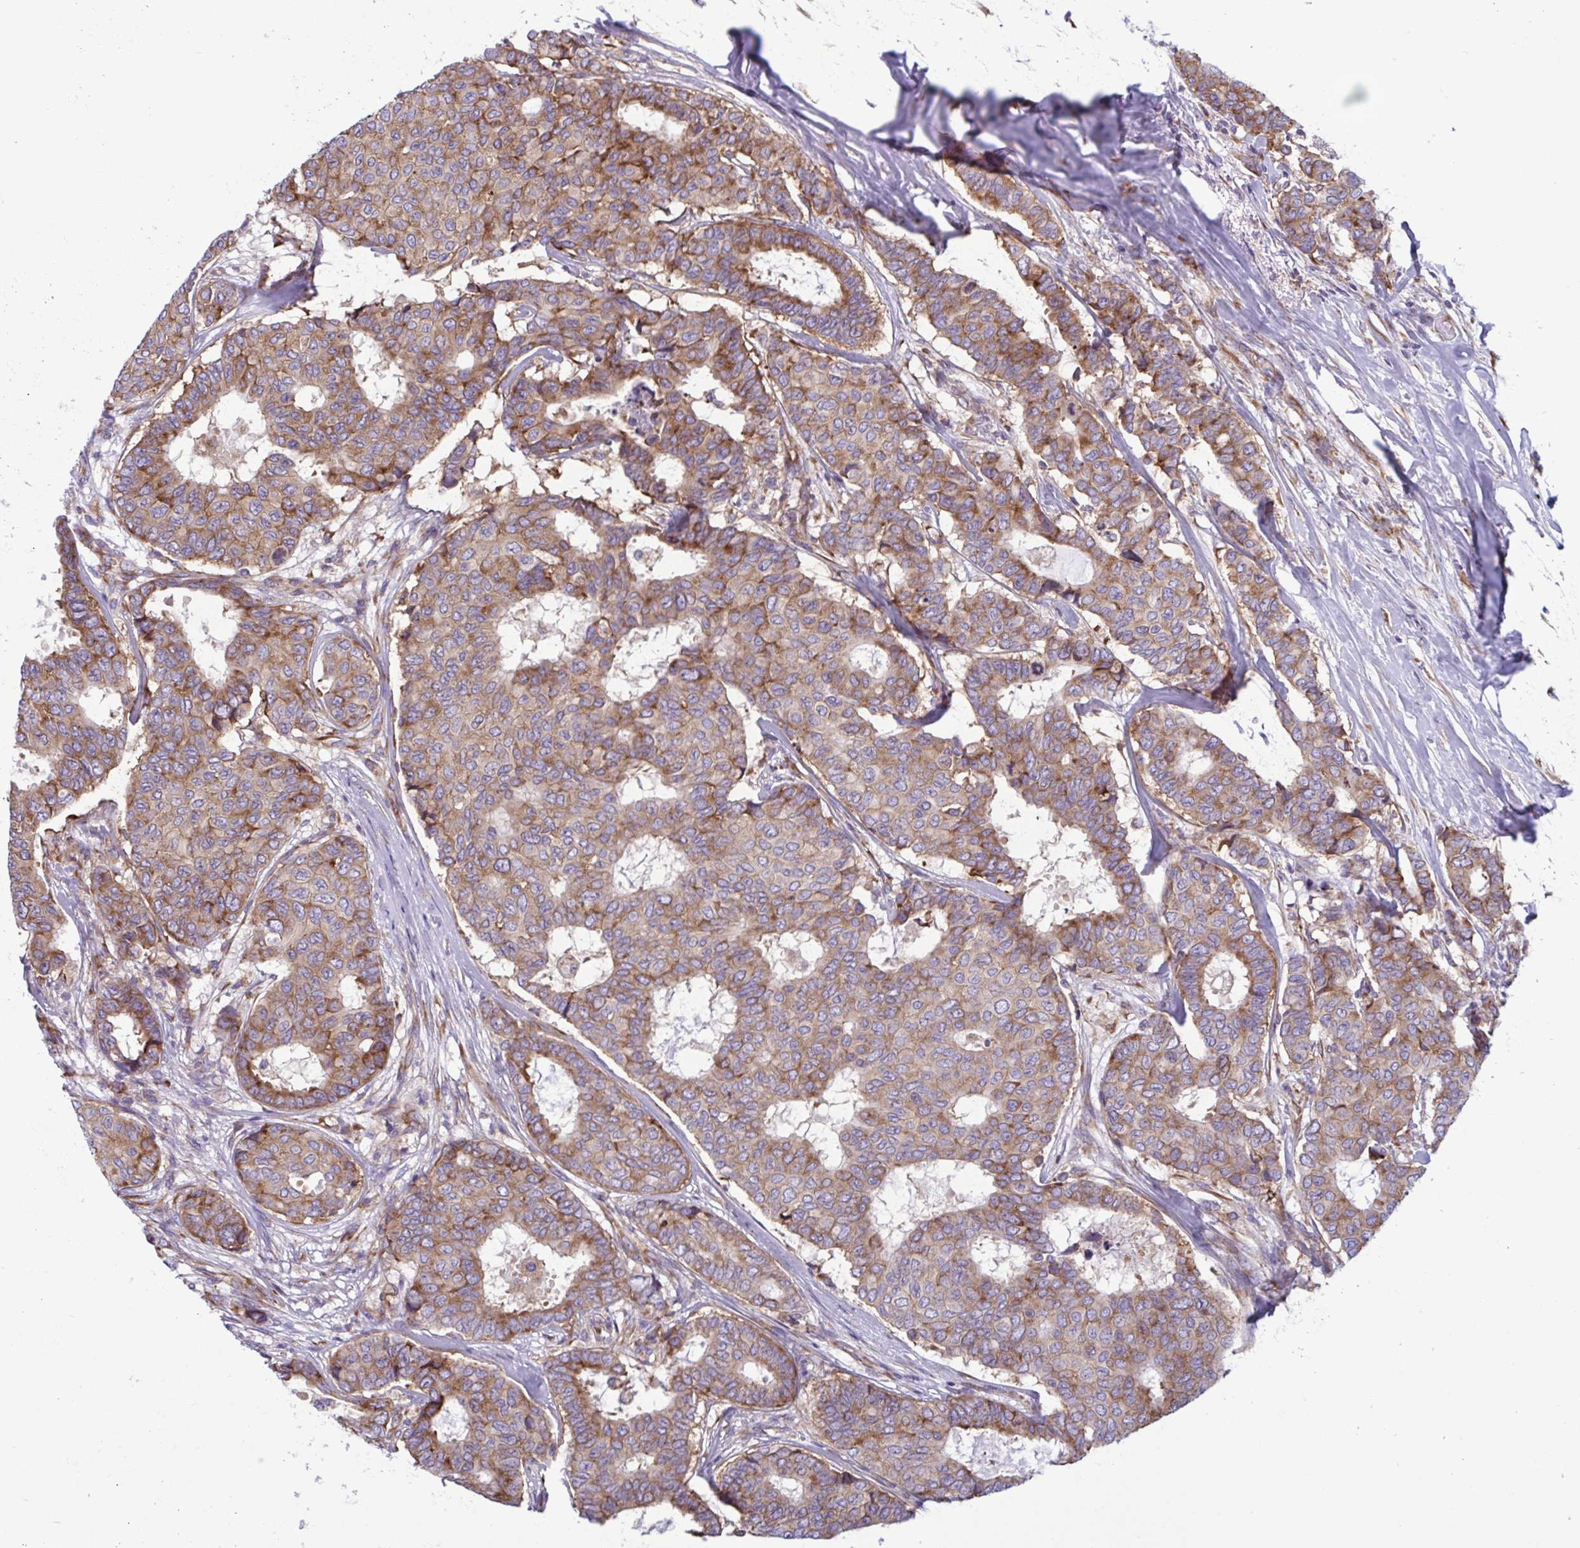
{"staining": {"intensity": "moderate", "quantity": ">75%", "location": "cytoplasmic/membranous"}, "tissue": "breast cancer", "cell_type": "Tumor cells", "image_type": "cancer", "snomed": [{"axis": "morphology", "description": "Duct carcinoma"}, {"axis": "topography", "description": "Breast"}], "caption": "The image reveals a brown stain indicating the presence of a protein in the cytoplasmic/membranous of tumor cells in breast invasive ductal carcinoma.", "gene": "RPS16", "patient": {"sex": "female", "age": 75}}